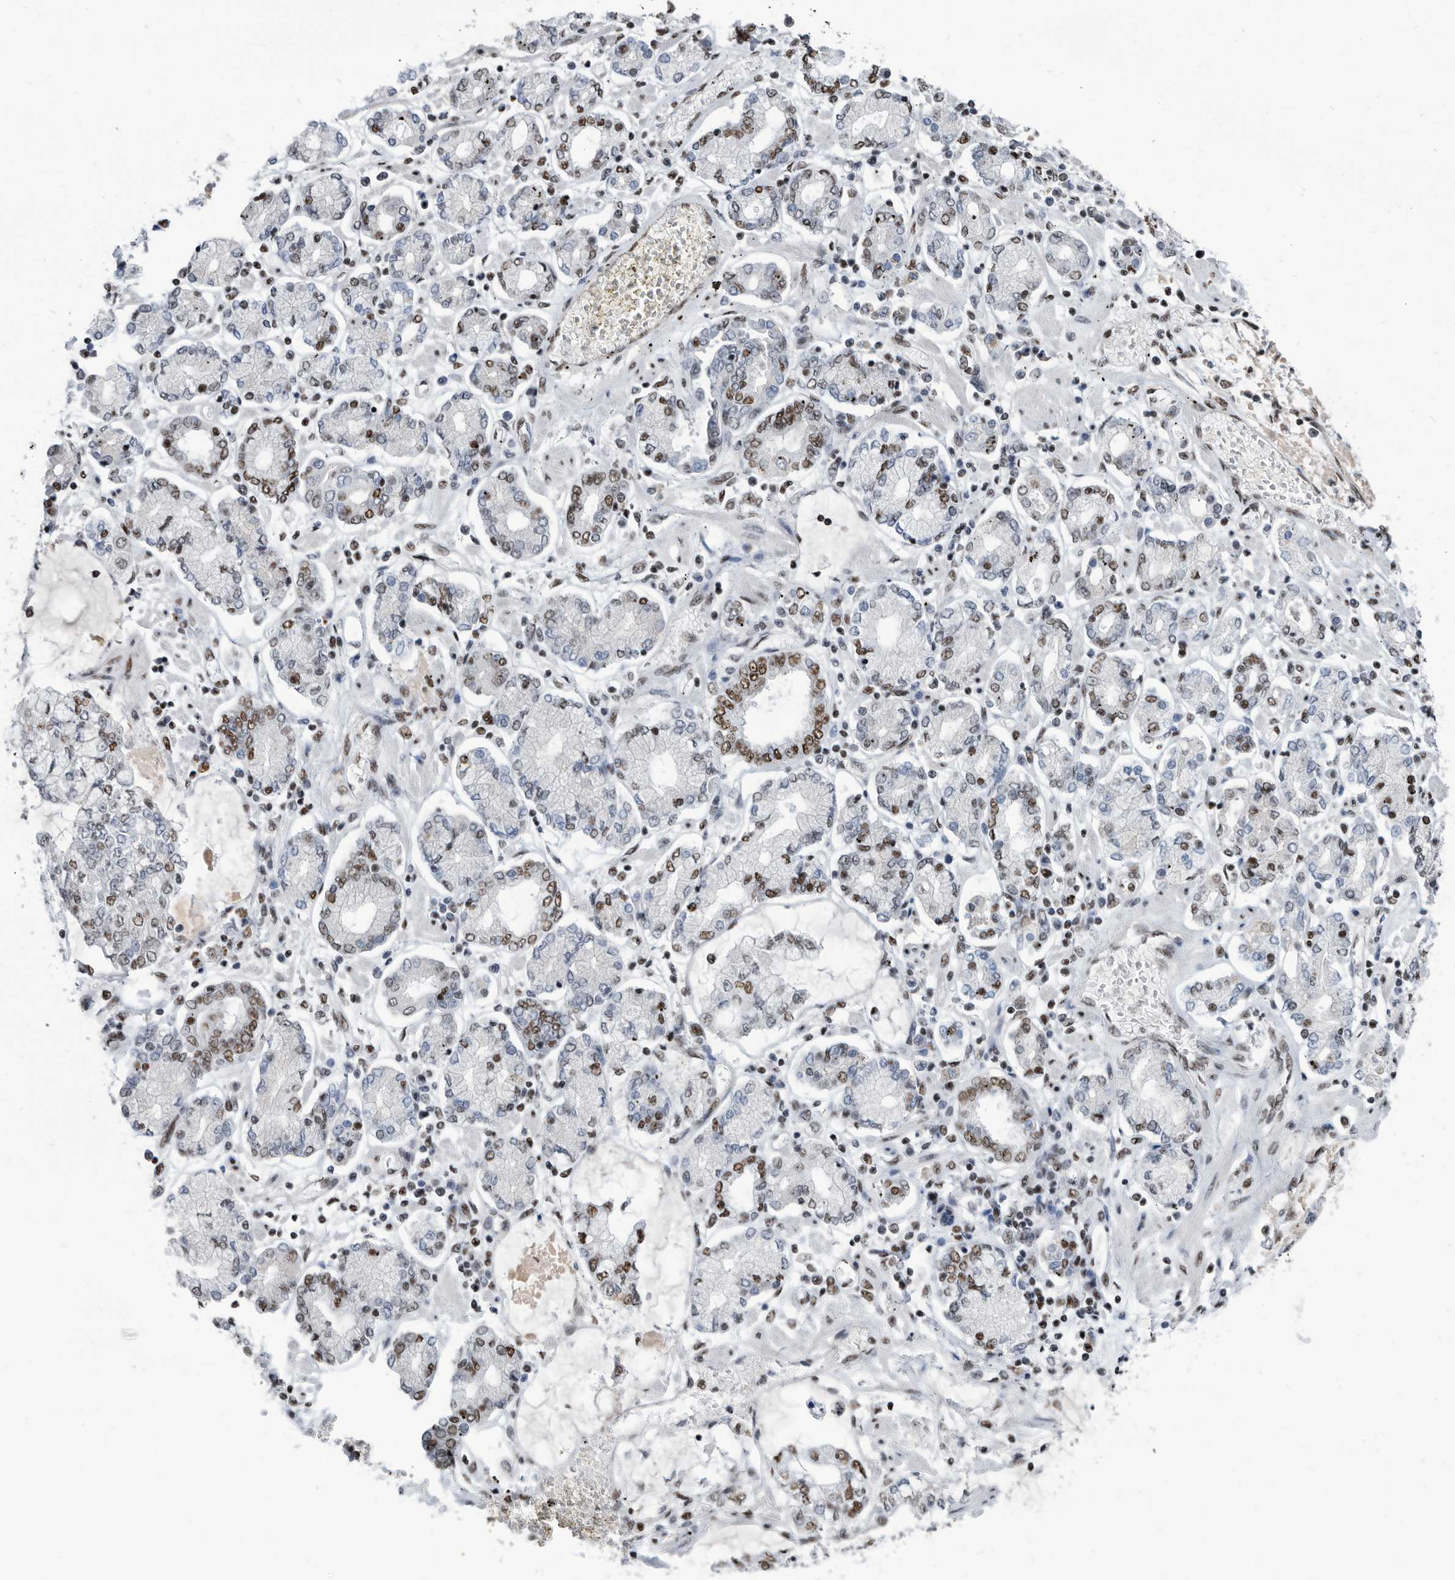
{"staining": {"intensity": "moderate", "quantity": "<25%", "location": "nuclear"}, "tissue": "stomach cancer", "cell_type": "Tumor cells", "image_type": "cancer", "snomed": [{"axis": "morphology", "description": "Adenocarcinoma, NOS"}, {"axis": "topography", "description": "Stomach"}], "caption": "Stomach adenocarcinoma stained for a protein (brown) demonstrates moderate nuclear positive staining in about <25% of tumor cells.", "gene": "SF3A1", "patient": {"sex": "male", "age": 76}}